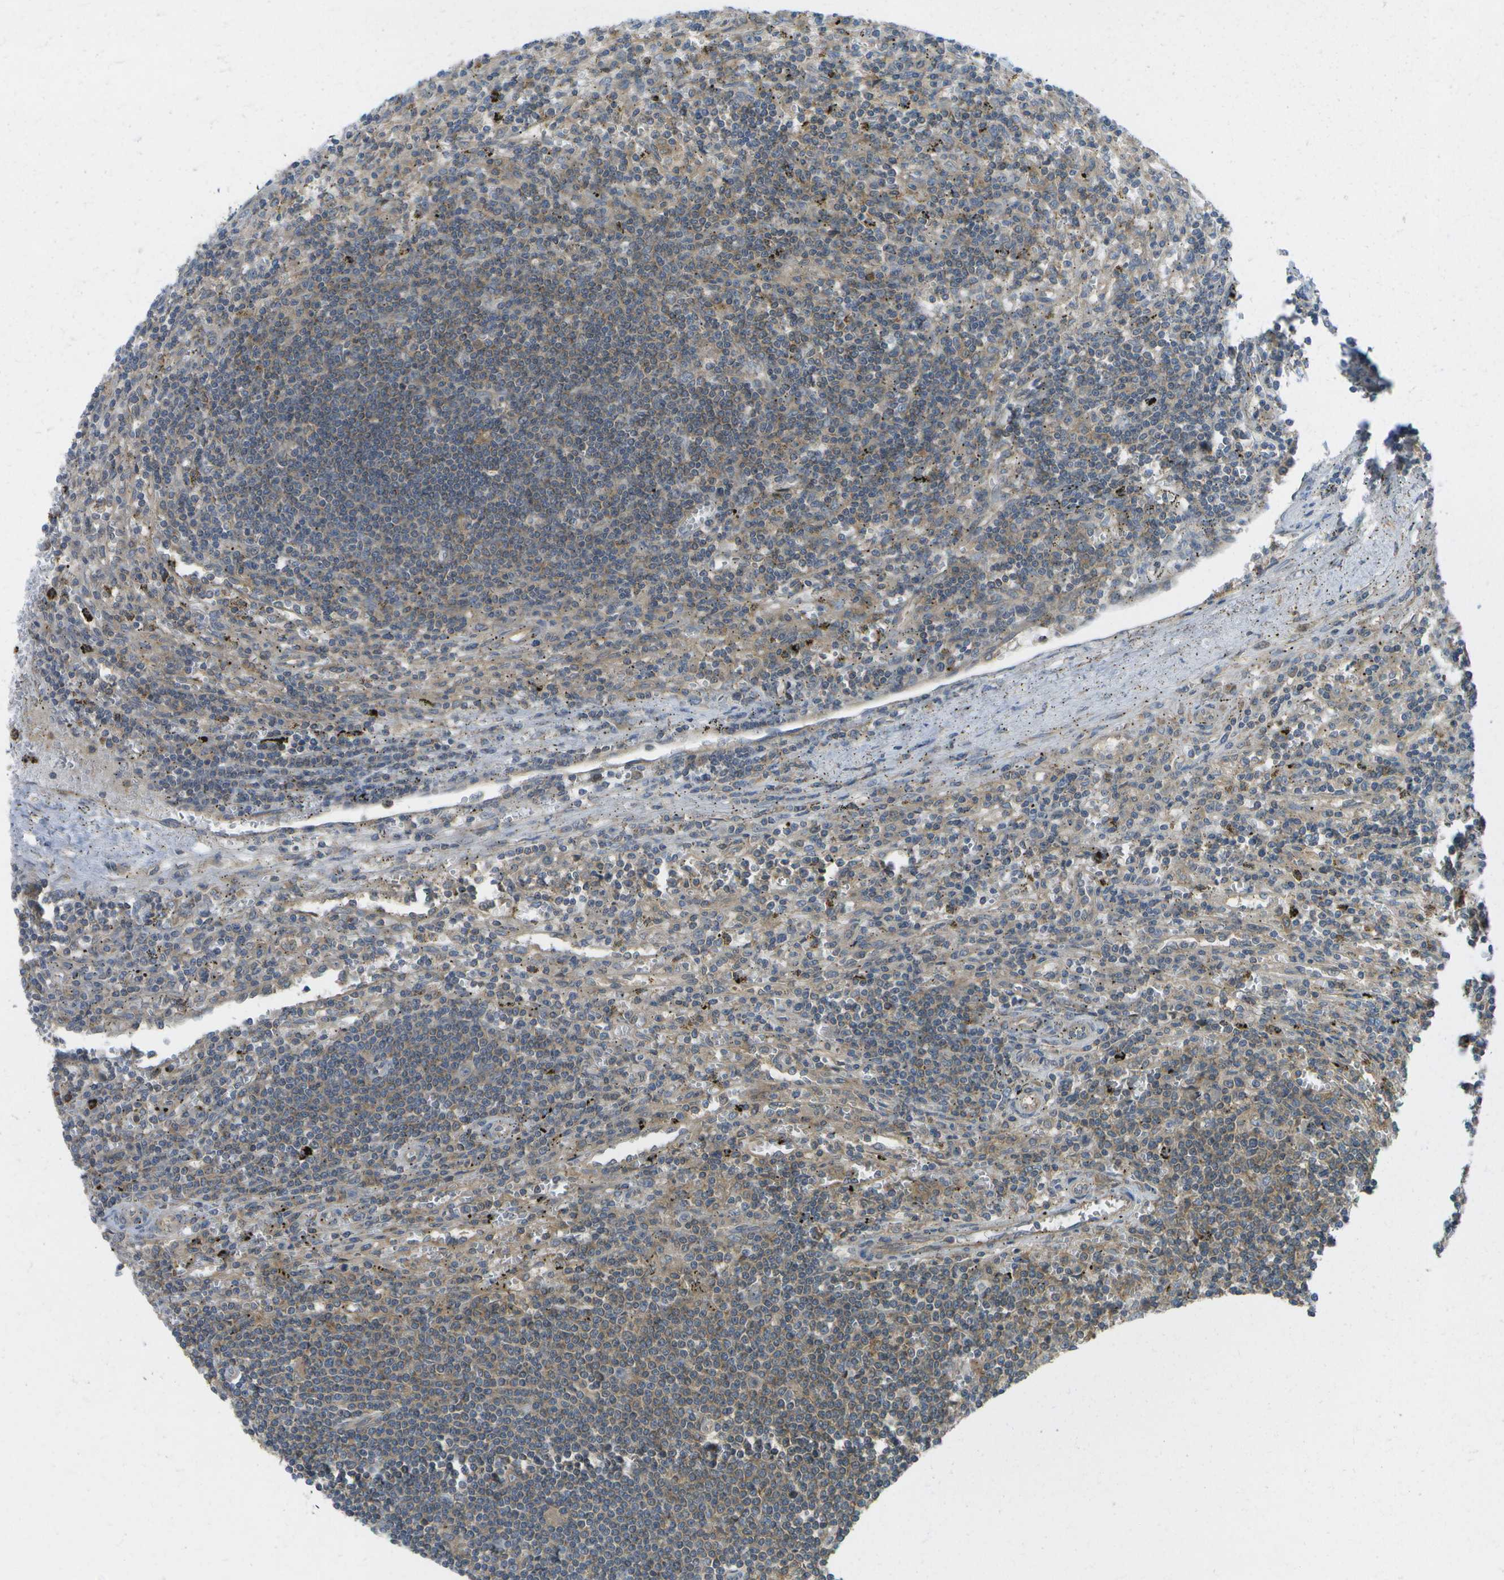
{"staining": {"intensity": "moderate", "quantity": "25%-75%", "location": "cytoplasmic/membranous"}, "tissue": "lymphoma", "cell_type": "Tumor cells", "image_type": "cancer", "snomed": [{"axis": "morphology", "description": "Malignant lymphoma, non-Hodgkin's type, Low grade"}, {"axis": "topography", "description": "Spleen"}], "caption": "Moderate cytoplasmic/membranous expression for a protein is identified in about 25%-75% of tumor cells of low-grade malignant lymphoma, non-Hodgkin's type using immunohistochemistry (IHC).", "gene": "DPM3", "patient": {"sex": "male", "age": 76}}